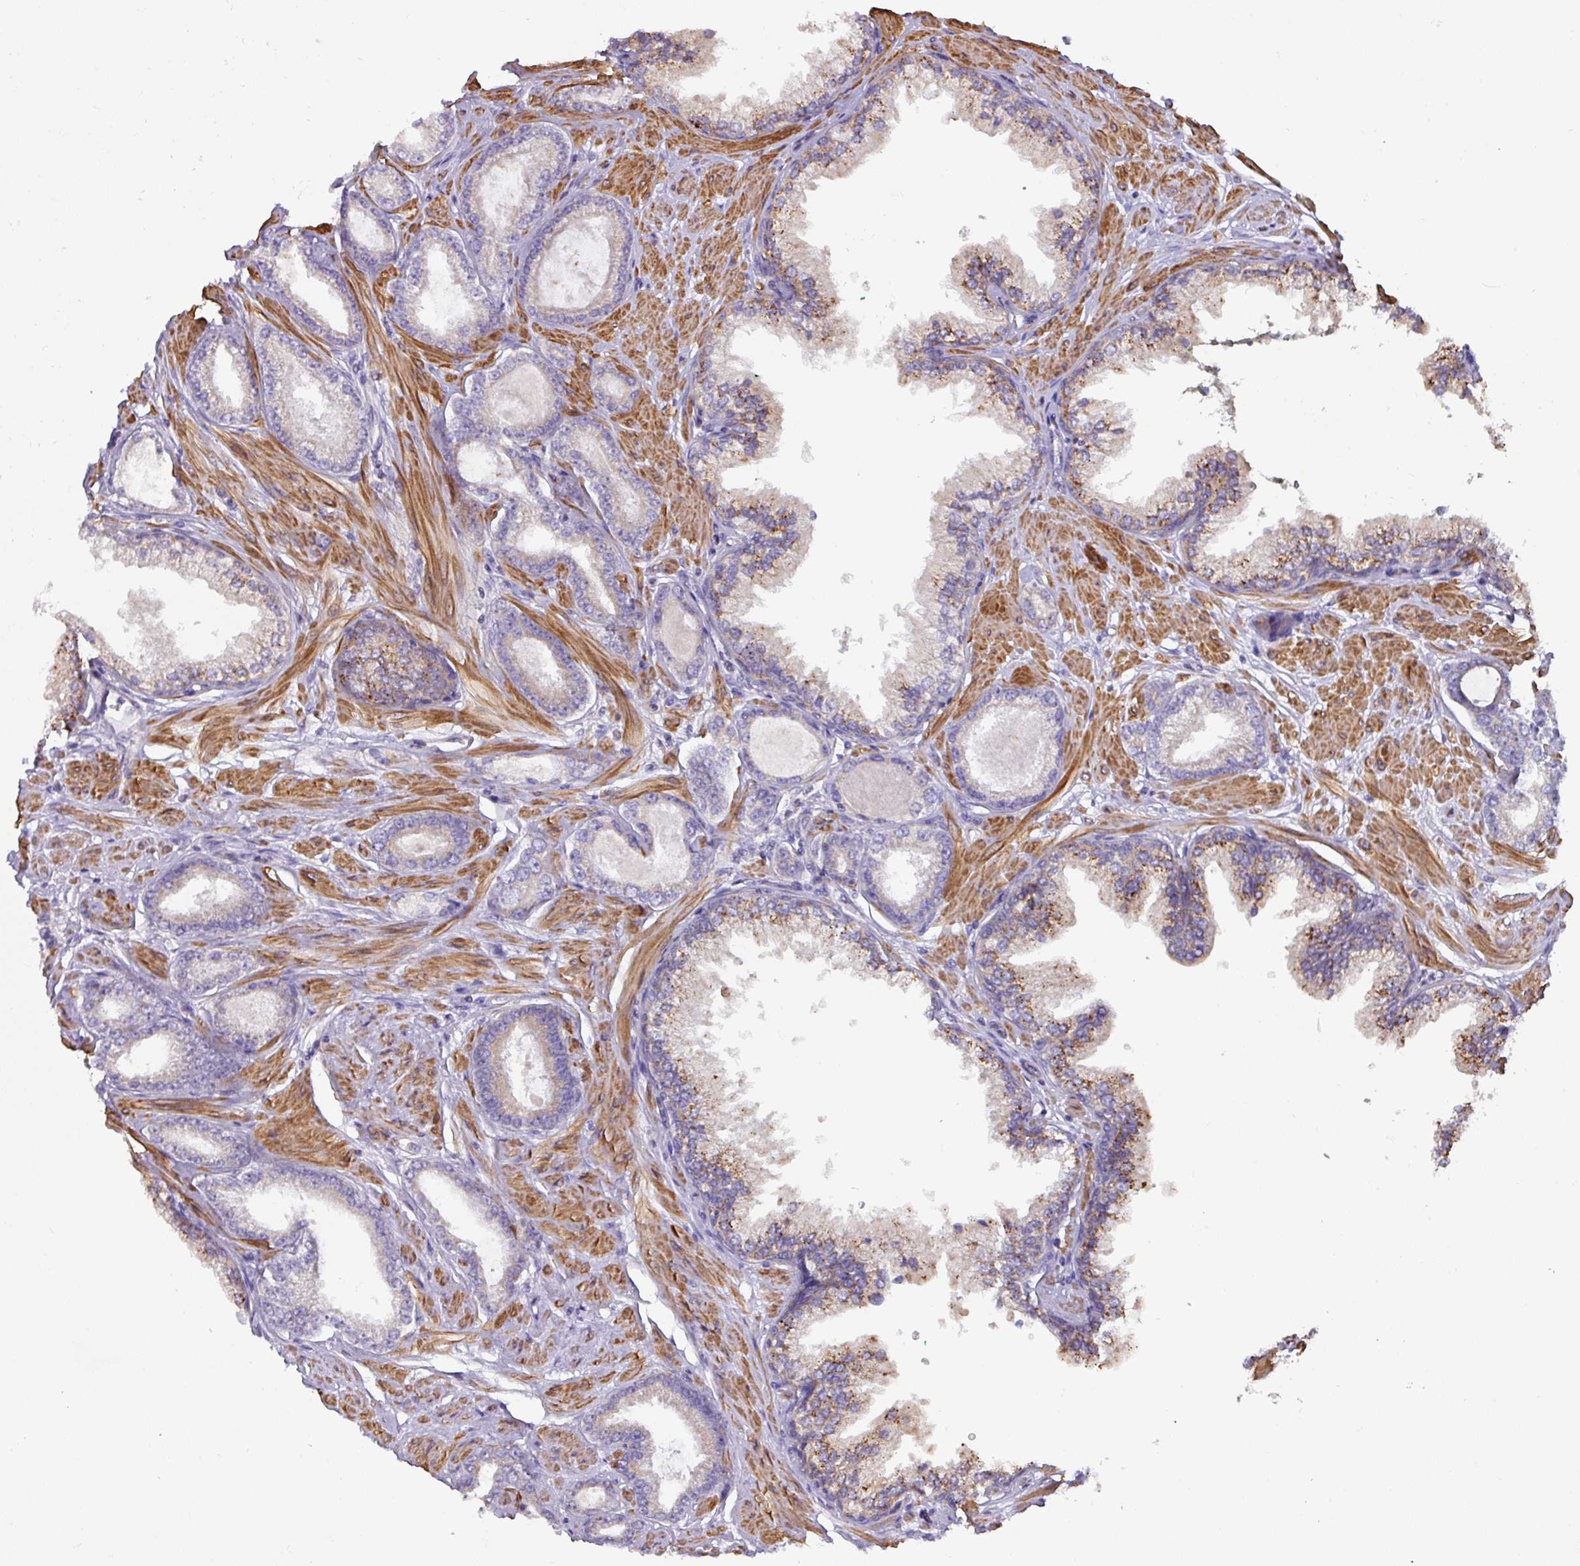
{"staining": {"intensity": "weak", "quantity": "25%-75%", "location": "cytoplasmic/membranous"}, "tissue": "prostate cancer", "cell_type": "Tumor cells", "image_type": "cancer", "snomed": [{"axis": "morphology", "description": "Adenocarcinoma, Low grade"}, {"axis": "topography", "description": "Prostate"}], "caption": "A brown stain labels weak cytoplasmic/membranous staining of a protein in prostate low-grade adenocarcinoma tumor cells.", "gene": "MRRF", "patient": {"sex": "male", "age": 60}}